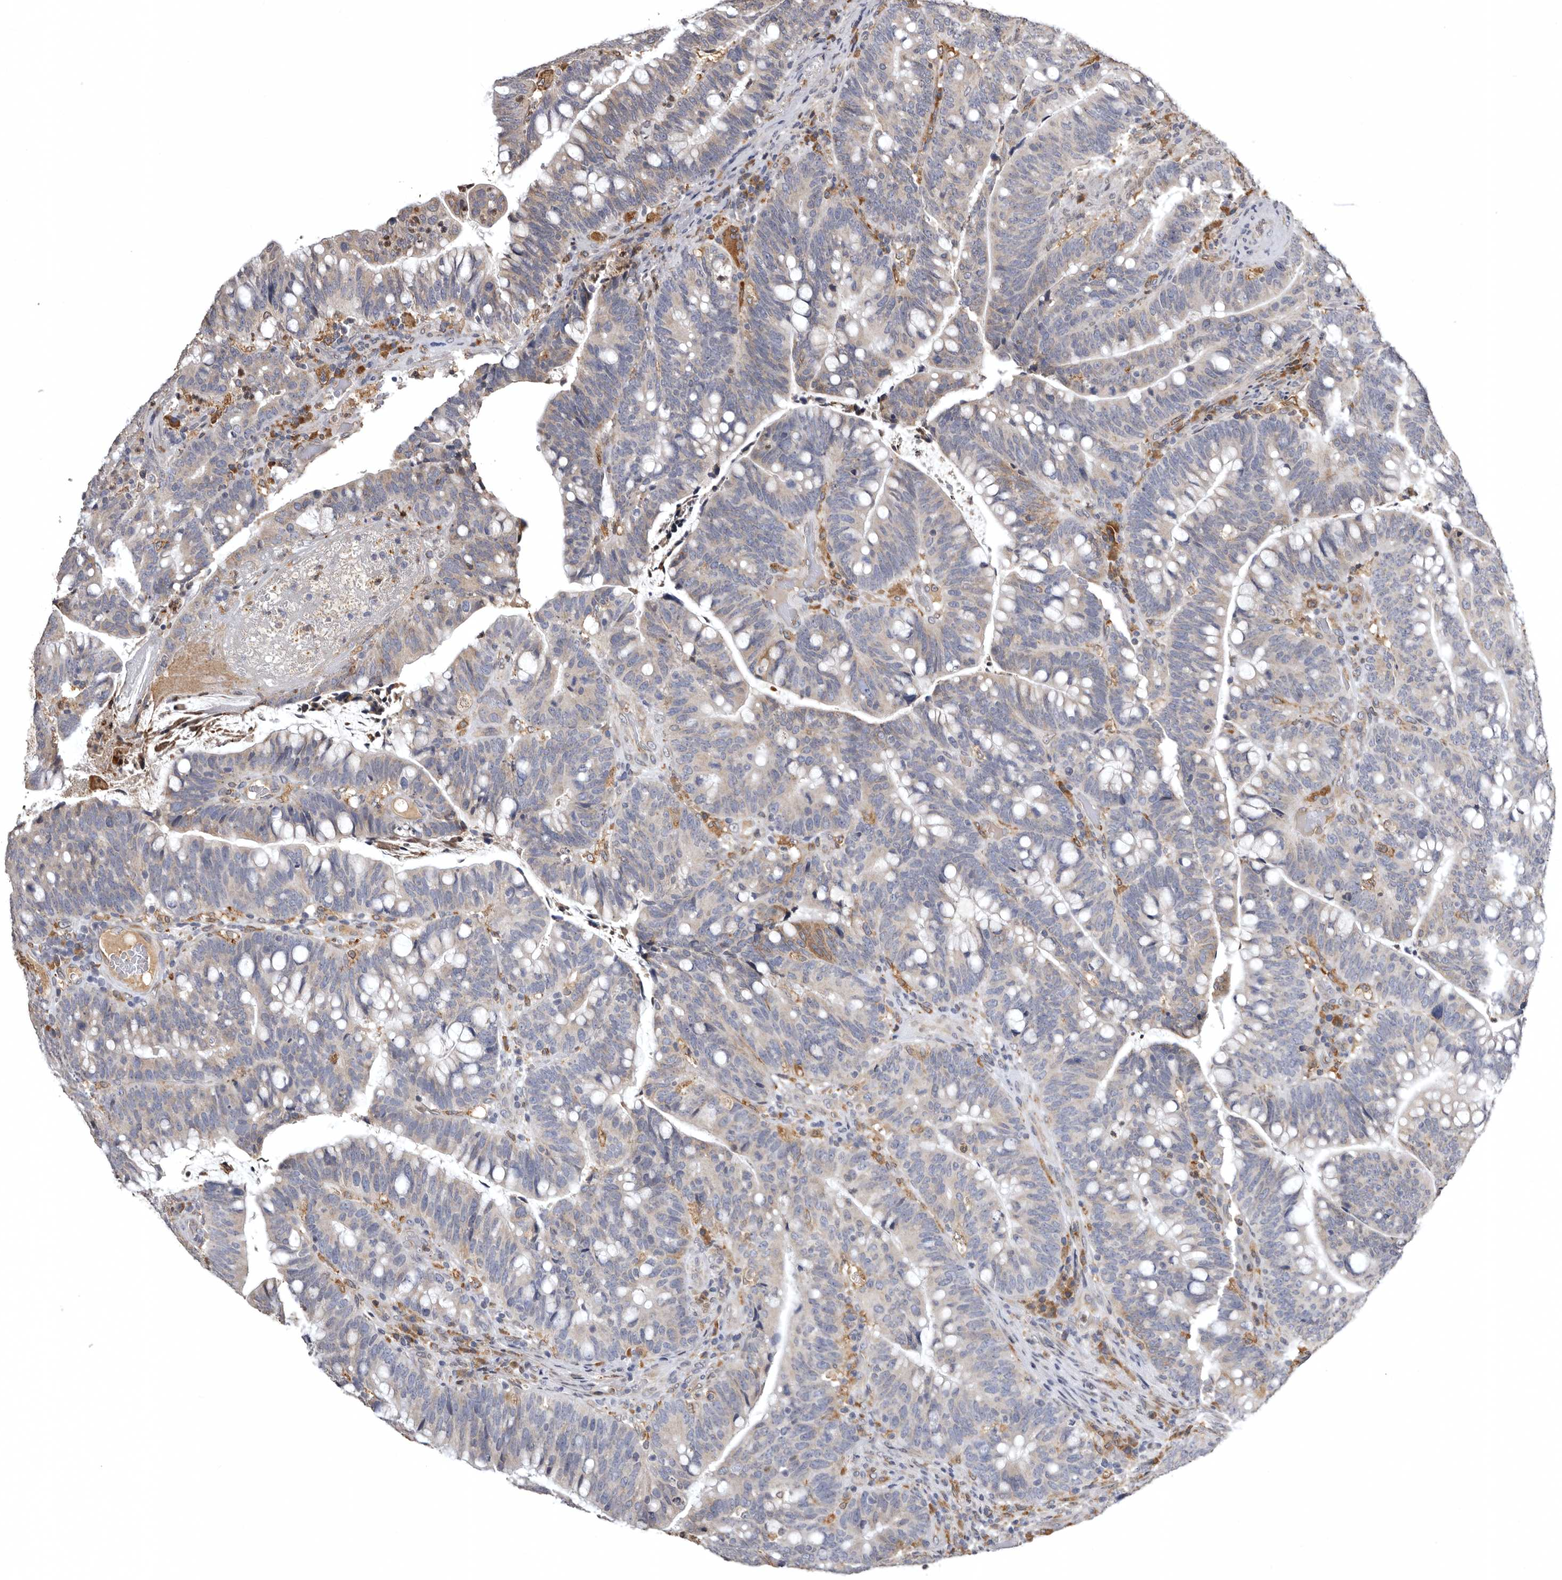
{"staining": {"intensity": "negative", "quantity": "none", "location": "none"}, "tissue": "colorectal cancer", "cell_type": "Tumor cells", "image_type": "cancer", "snomed": [{"axis": "morphology", "description": "Adenocarcinoma, NOS"}, {"axis": "topography", "description": "Colon"}], "caption": "IHC micrograph of human colorectal cancer stained for a protein (brown), which displays no expression in tumor cells. Nuclei are stained in blue.", "gene": "INKA2", "patient": {"sex": "female", "age": 66}}